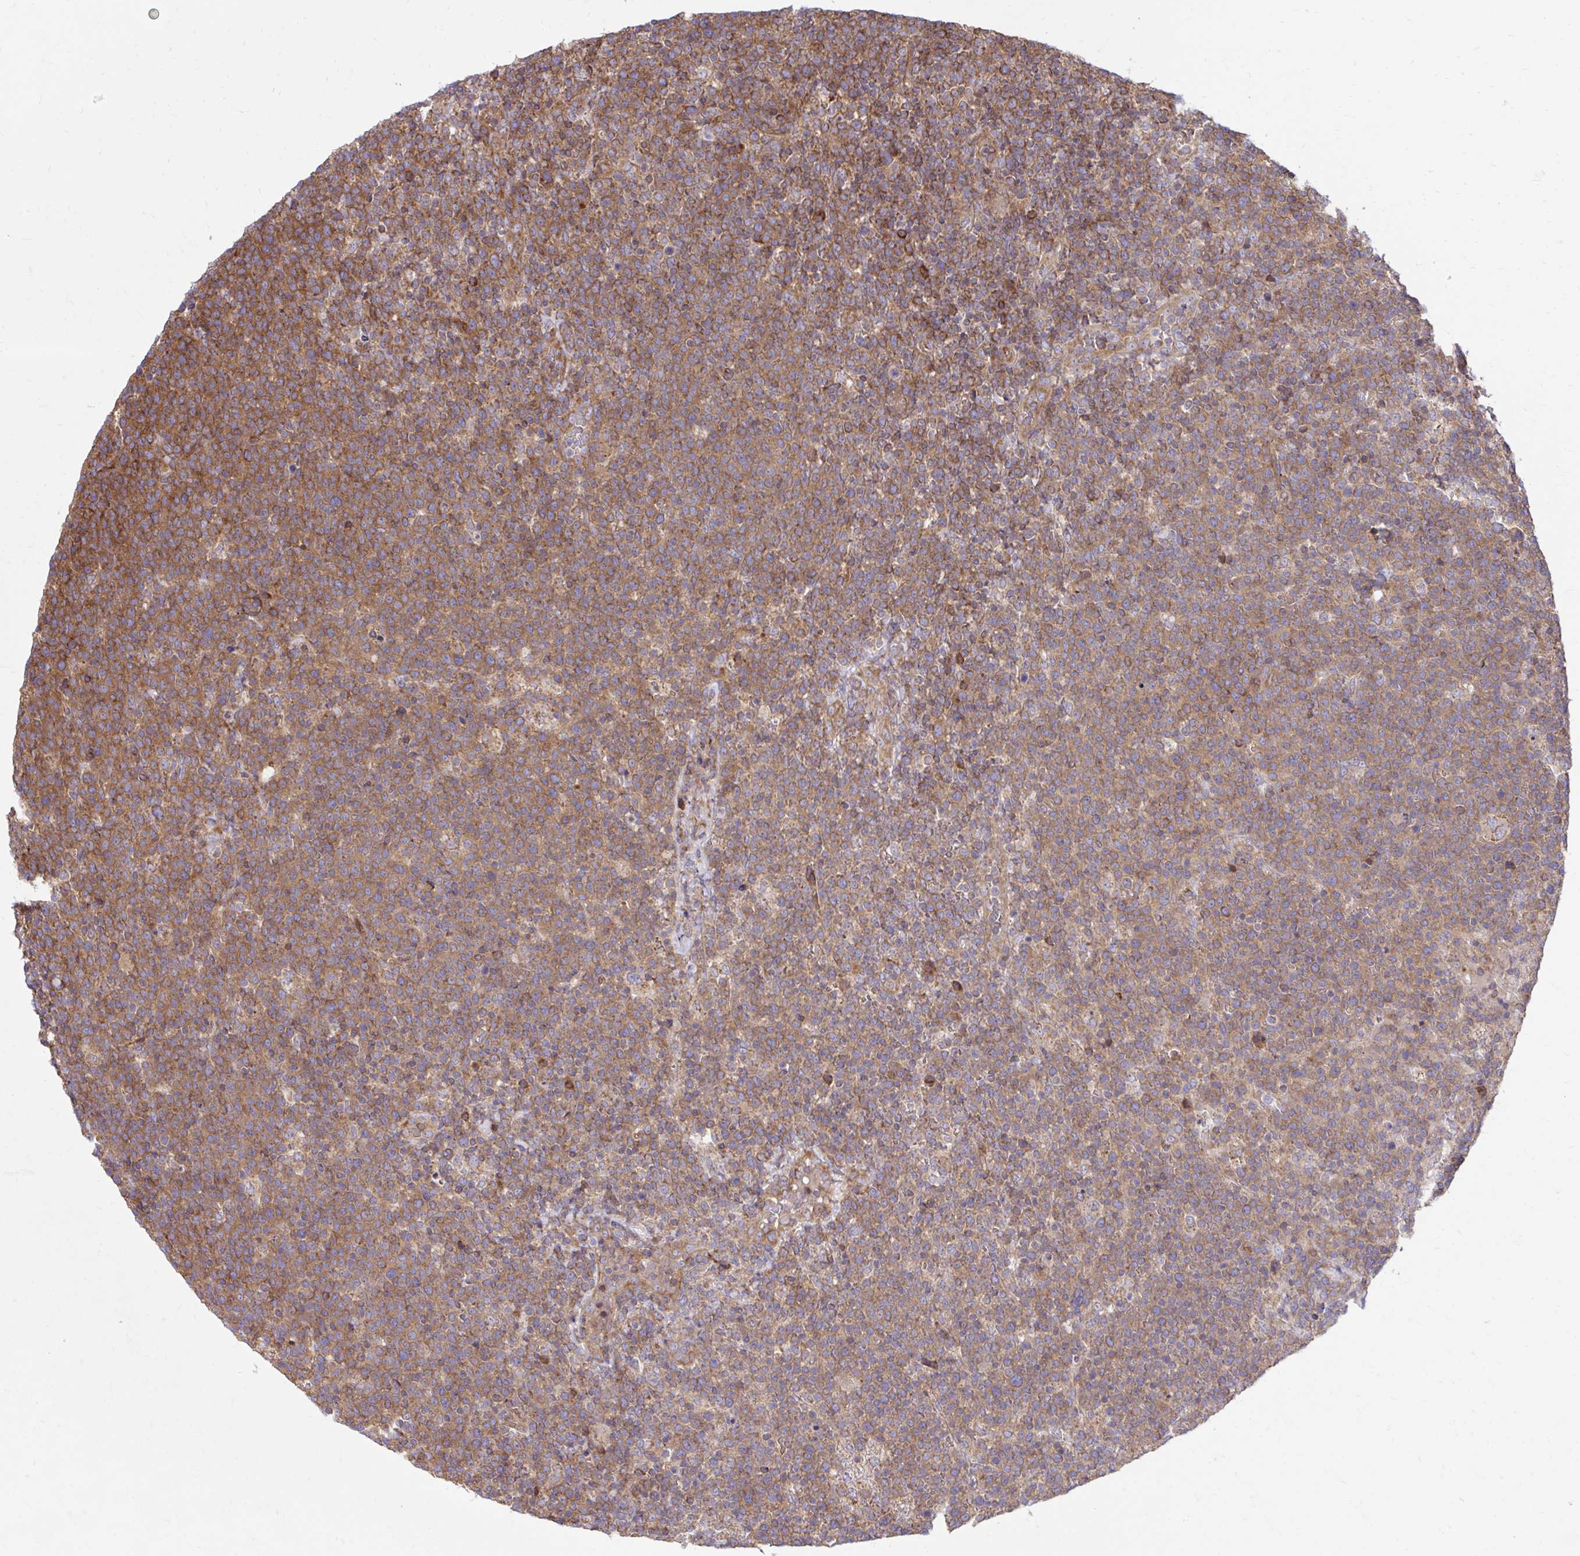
{"staining": {"intensity": "moderate", "quantity": ">75%", "location": "cytoplasmic/membranous"}, "tissue": "lymphoma", "cell_type": "Tumor cells", "image_type": "cancer", "snomed": [{"axis": "morphology", "description": "Malignant lymphoma, non-Hodgkin's type, High grade"}, {"axis": "topography", "description": "Lymph node"}], "caption": "About >75% of tumor cells in lymphoma display moderate cytoplasmic/membranous protein expression as visualized by brown immunohistochemical staining.", "gene": "NMNAT3", "patient": {"sex": "male", "age": 61}}